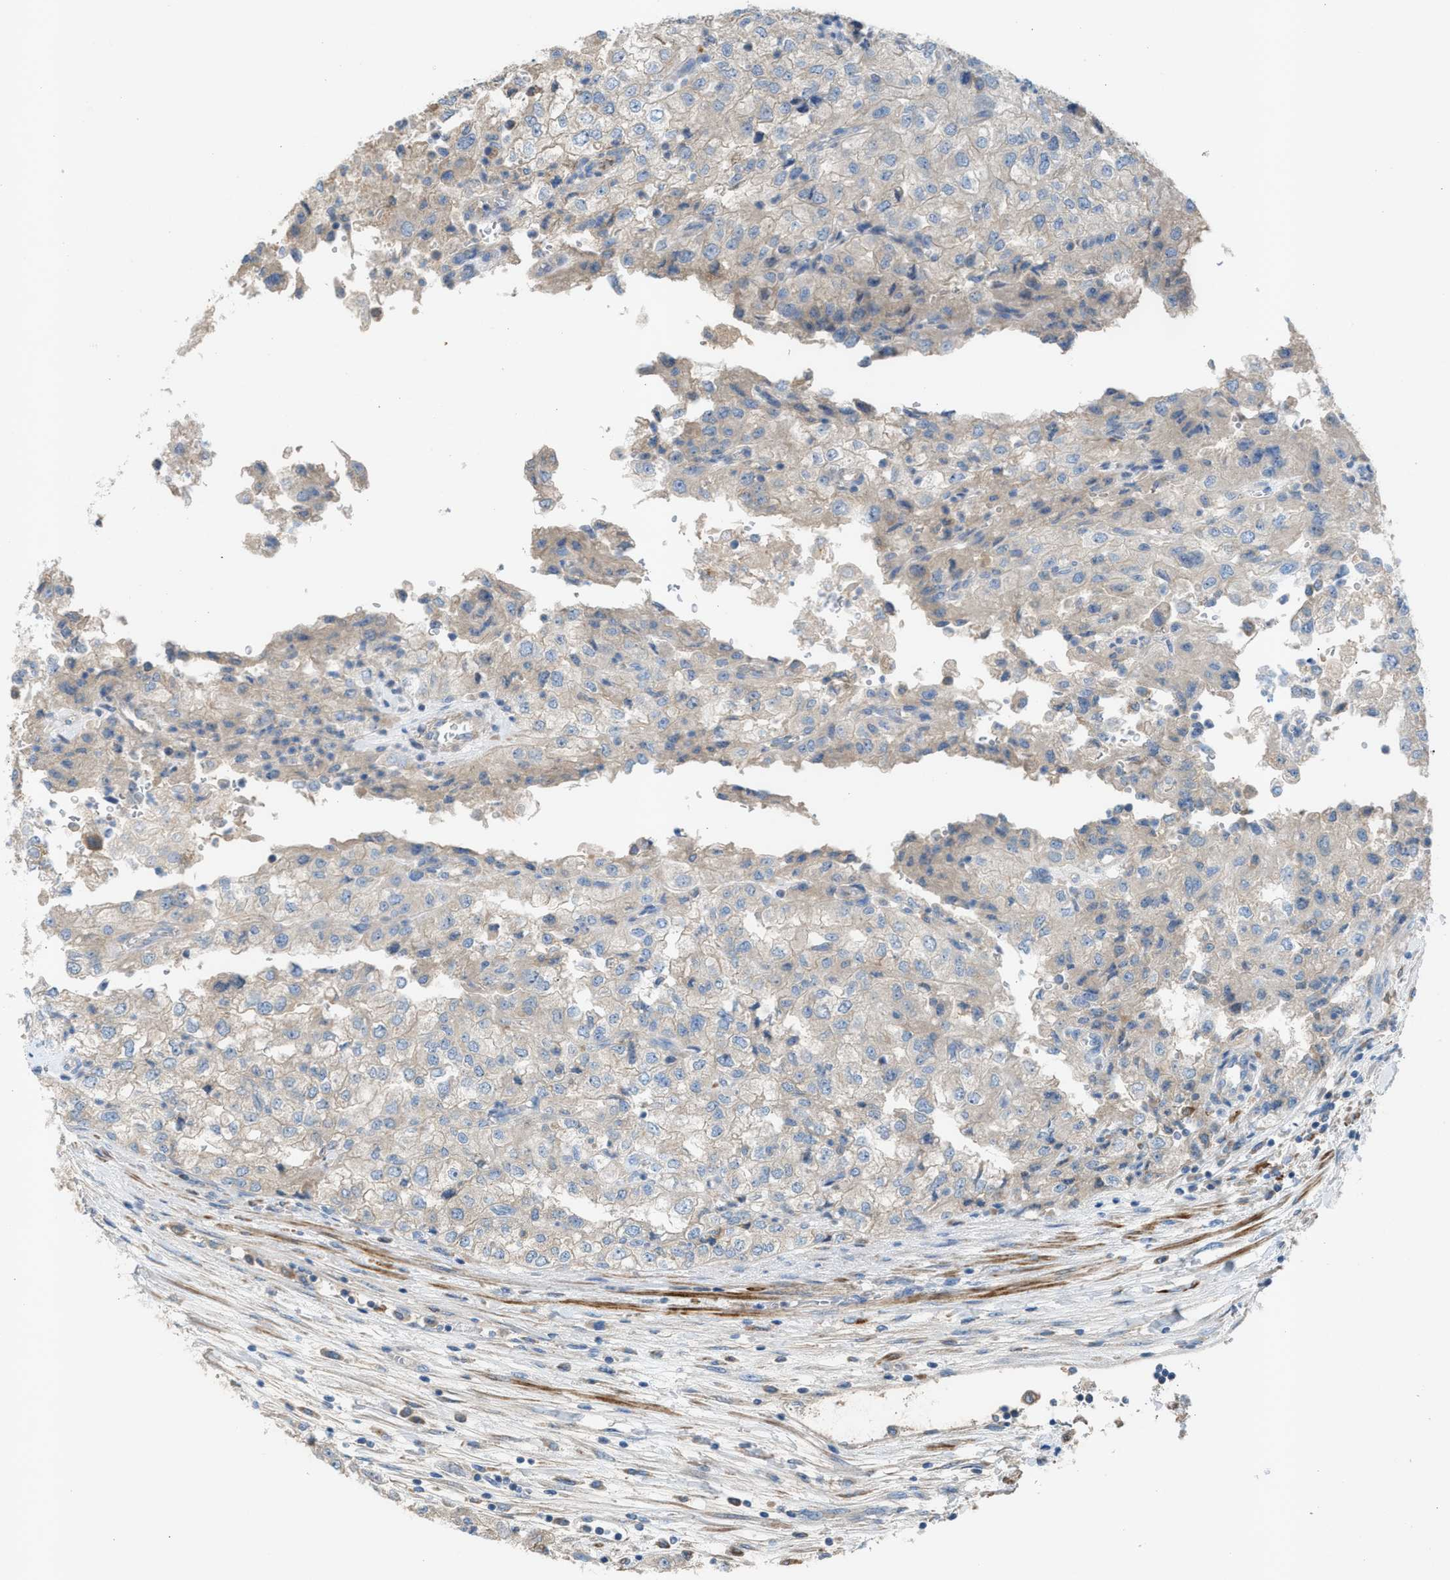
{"staining": {"intensity": "negative", "quantity": "none", "location": "none"}, "tissue": "renal cancer", "cell_type": "Tumor cells", "image_type": "cancer", "snomed": [{"axis": "morphology", "description": "Adenocarcinoma, NOS"}, {"axis": "topography", "description": "Kidney"}], "caption": "Protein analysis of renal cancer exhibits no significant expression in tumor cells. The staining was performed using DAB (3,3'-diaminobenzidine) to visualize the protein expression in brown, while the nuclei were stained in blue with hematoxylin (Magnification: 20x).", "gene": "AOAH", "patient": {"sex": "female", "age": 54}}